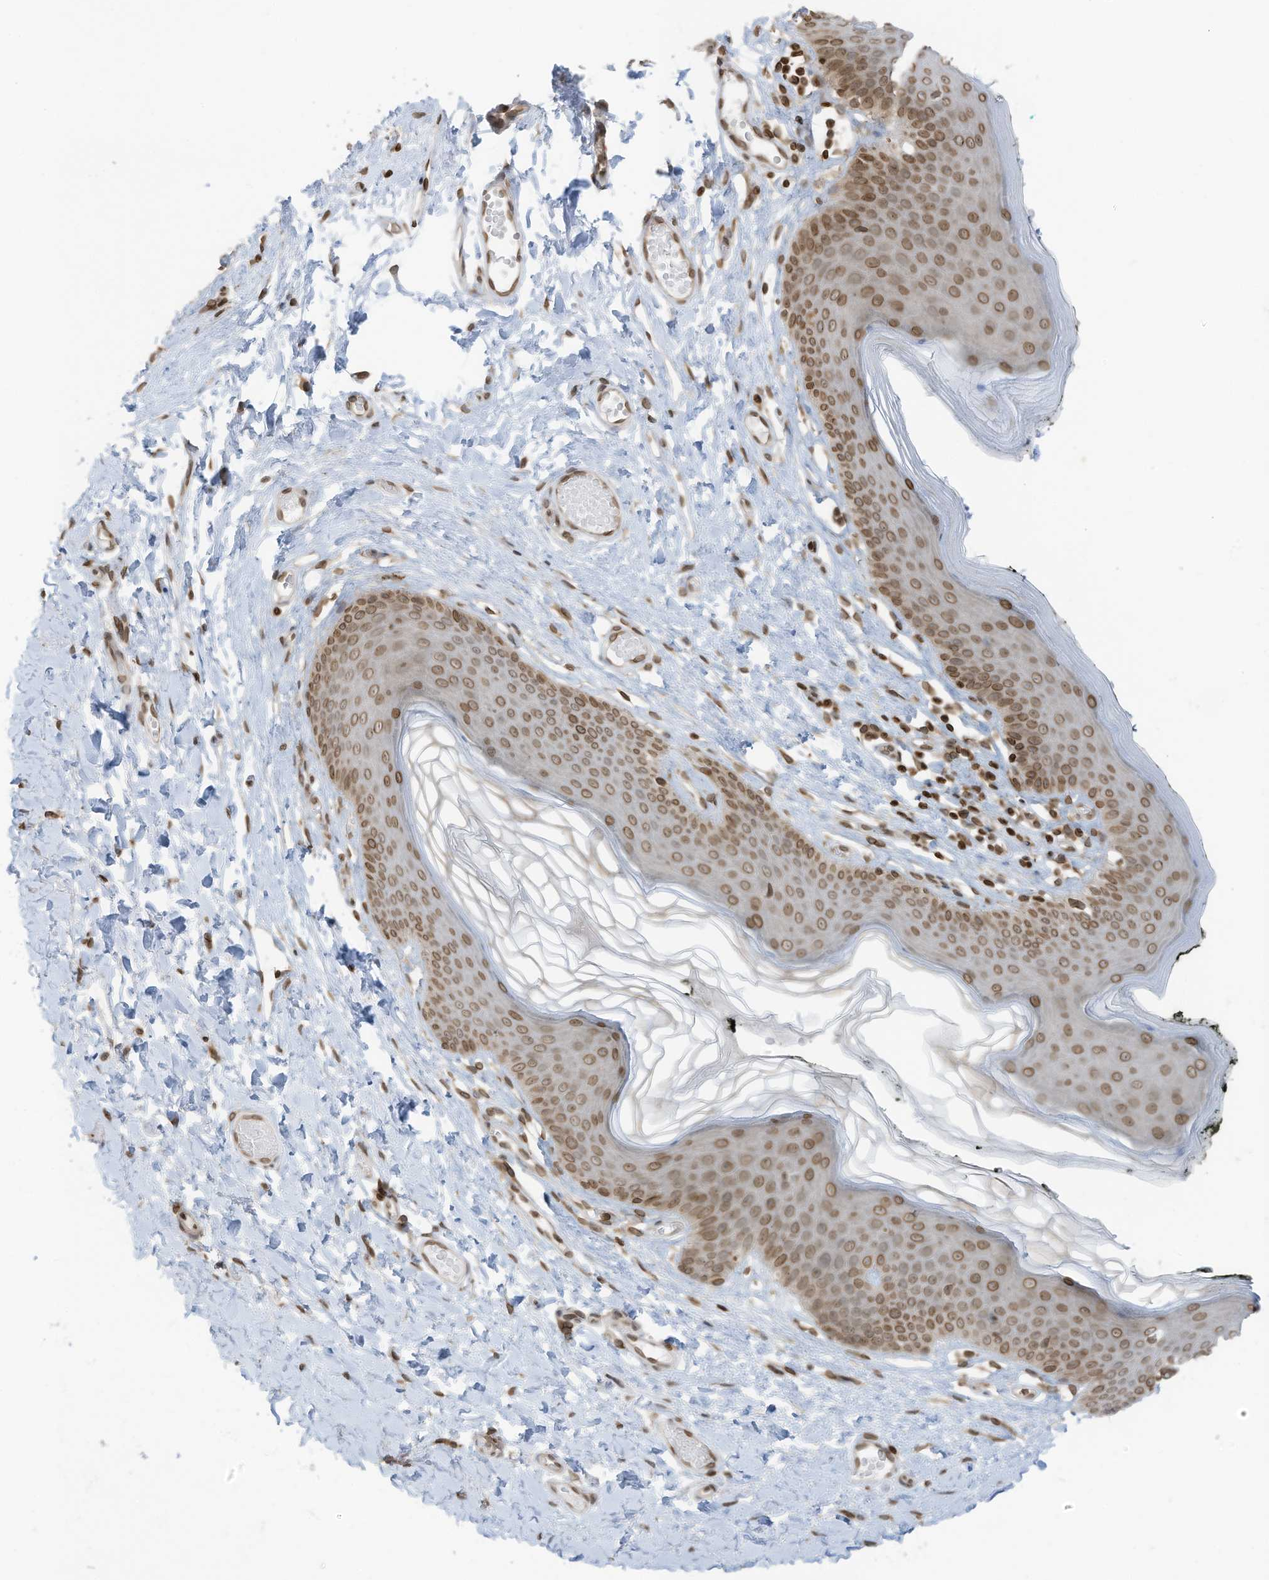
{"staining": {"intensity": "moderate", "quantity": ">75%", "location": "cytoplasmic/membranous,nuclear"}, "tissue": "skin", "cell_type": "Epidermal cells", "image_type": "normal", "snomed": [{"axis": "morphology", "description": "Normal tissue, NOS"}, {"axis": "morphology", "description": "Inflammation, NOS"}, {"axis": "topography", "description": "Vulva"}], "caption": "Approximately >75% of epidermal cells in benign human skin demonstrate moderate cytoplasmic/membranous,nuclear protein staining as visualized by brown immunohistochemical staining.", "gene": "RABL3", "patient": {"sex": "female", "age": 84}}